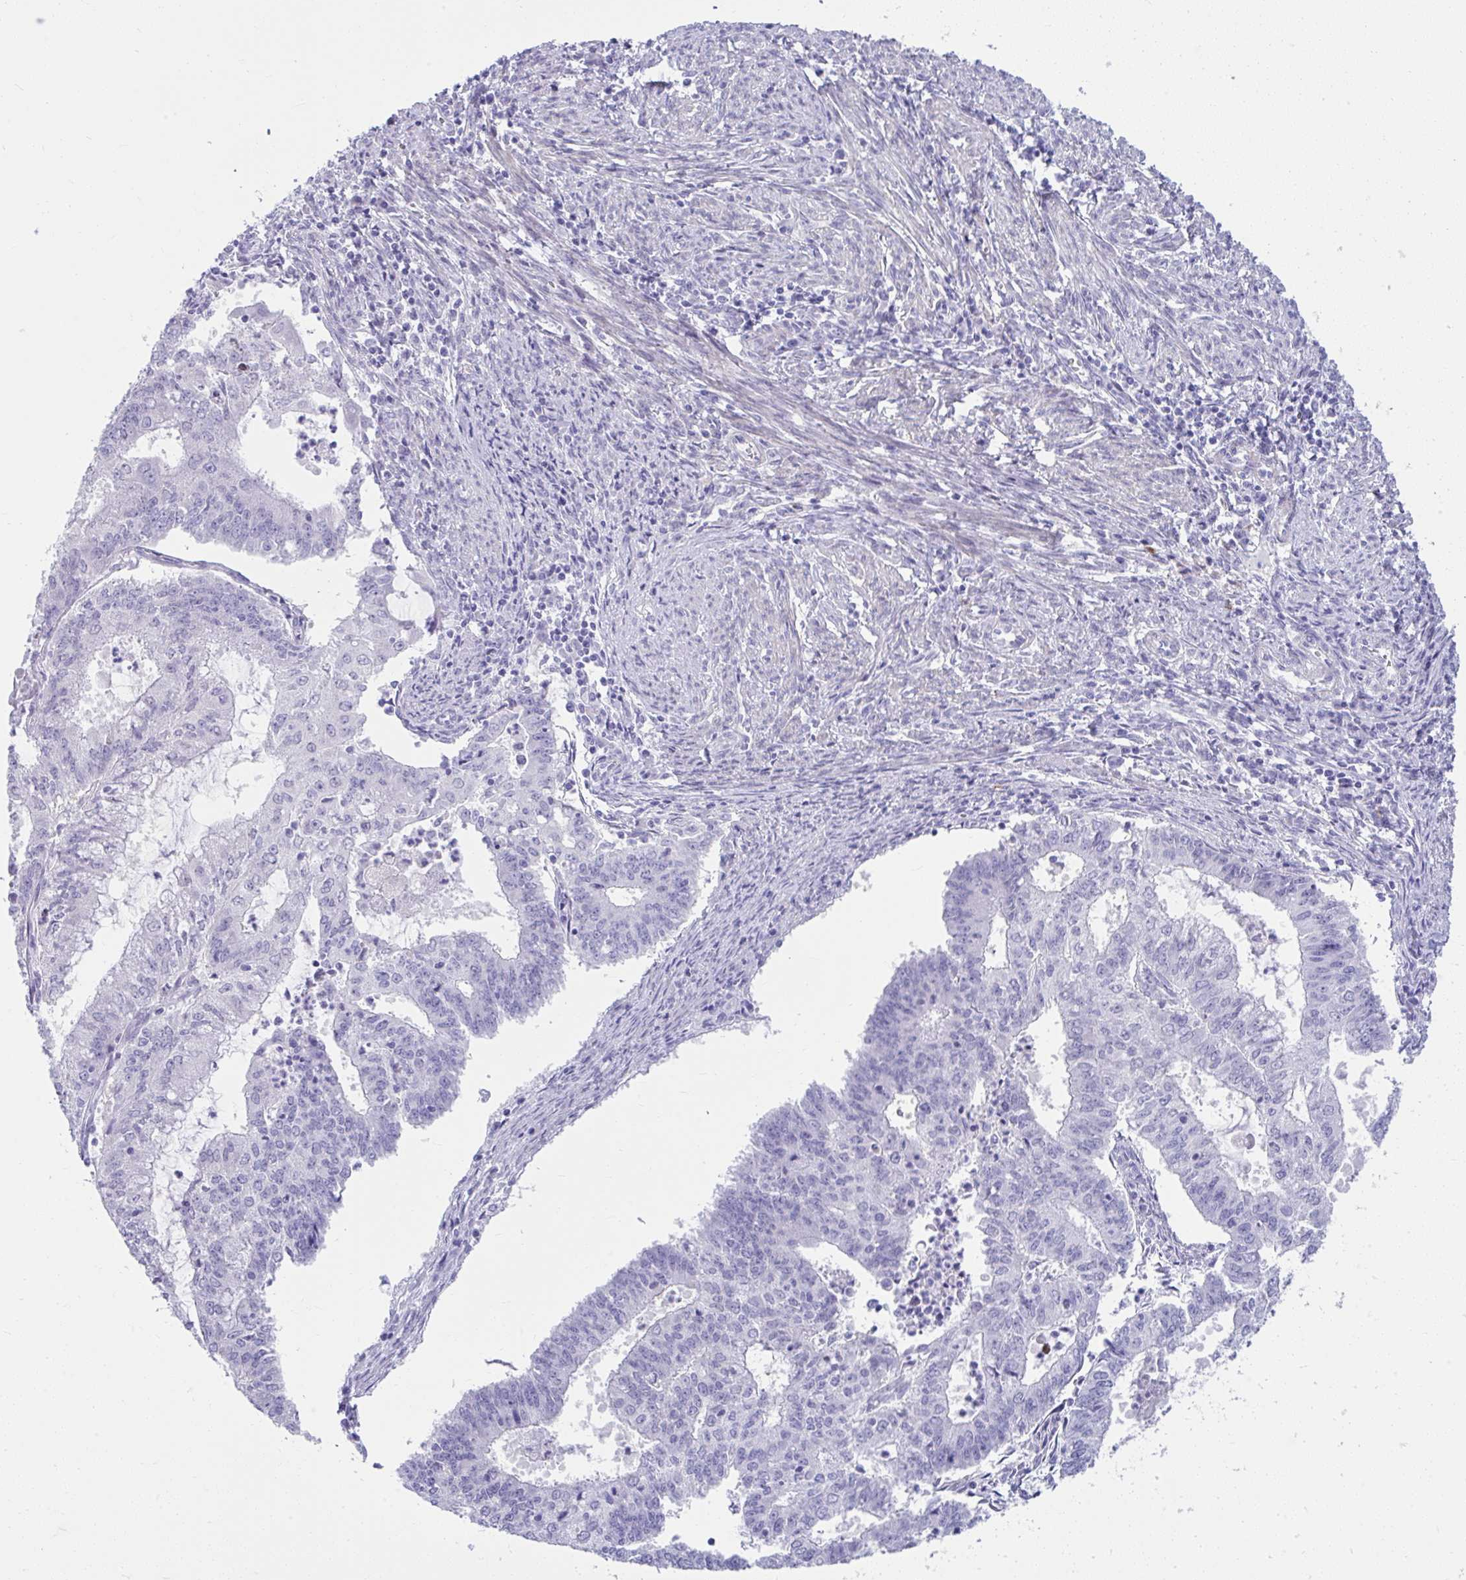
{"staining": {"intensity": "negative", "quantity": "none", "location": "none"}, "tissue": "endometrial cancer", "cell_type": "Tumor cells", "image_type": "cancer", "snomed": [{"axis": "morphology", "description": "Adenocarcinoma, NOS"}, {"axis": "topography", "description": "Endometrium"}], "caption": "Immunohistochemistry (IHC) micrograph of neoplastic tissue: endometrial cancer (adenocarcinoma) stained with DAB (3,3'-diaminobenzidine) displays no significant protein staining in tumor cells.", "gene": "ISL1", "patient": {"sex": "female", "age": 61}}